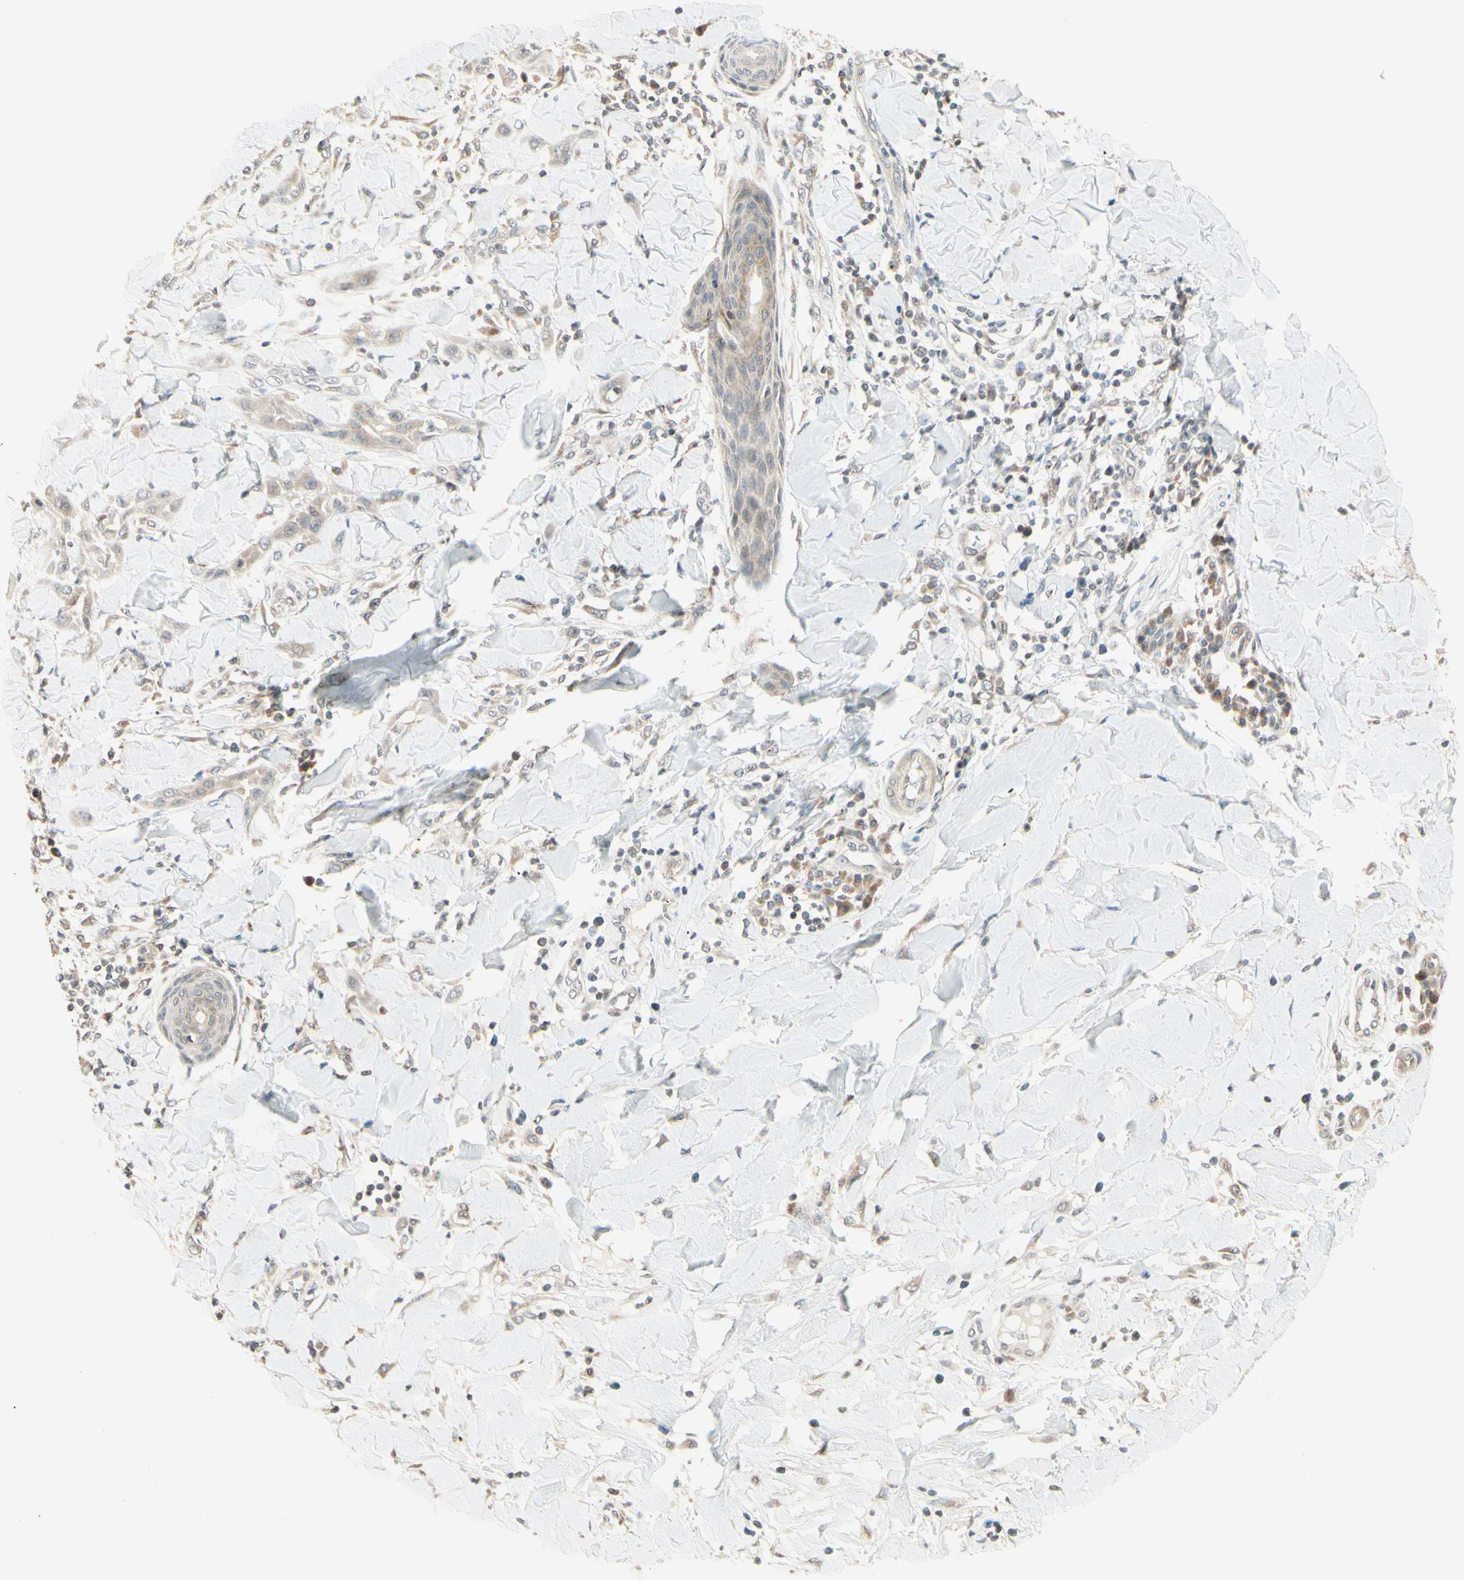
{"staining": {"intensity": "weak", "quantity": ">75%", "location": "cytoplasmic/membranous"}, "tissue": "skin cancer", "cell_type": "Tumor cells", "image_type": "cancer", "snomed": [{"axis": "morphology", "description": "Squamous cell carcinoma, NOS"}, {"axis": "topography", "description": "Skin"}], "caption": "The histopathology image displays staining of squamous cell carcinoma (skin), revealing weak cytoplasmic/membranous protein staining (brown color) within tumor cells.", "gene": "ZW10", "patient": {"sex": "male", "age": 24}}